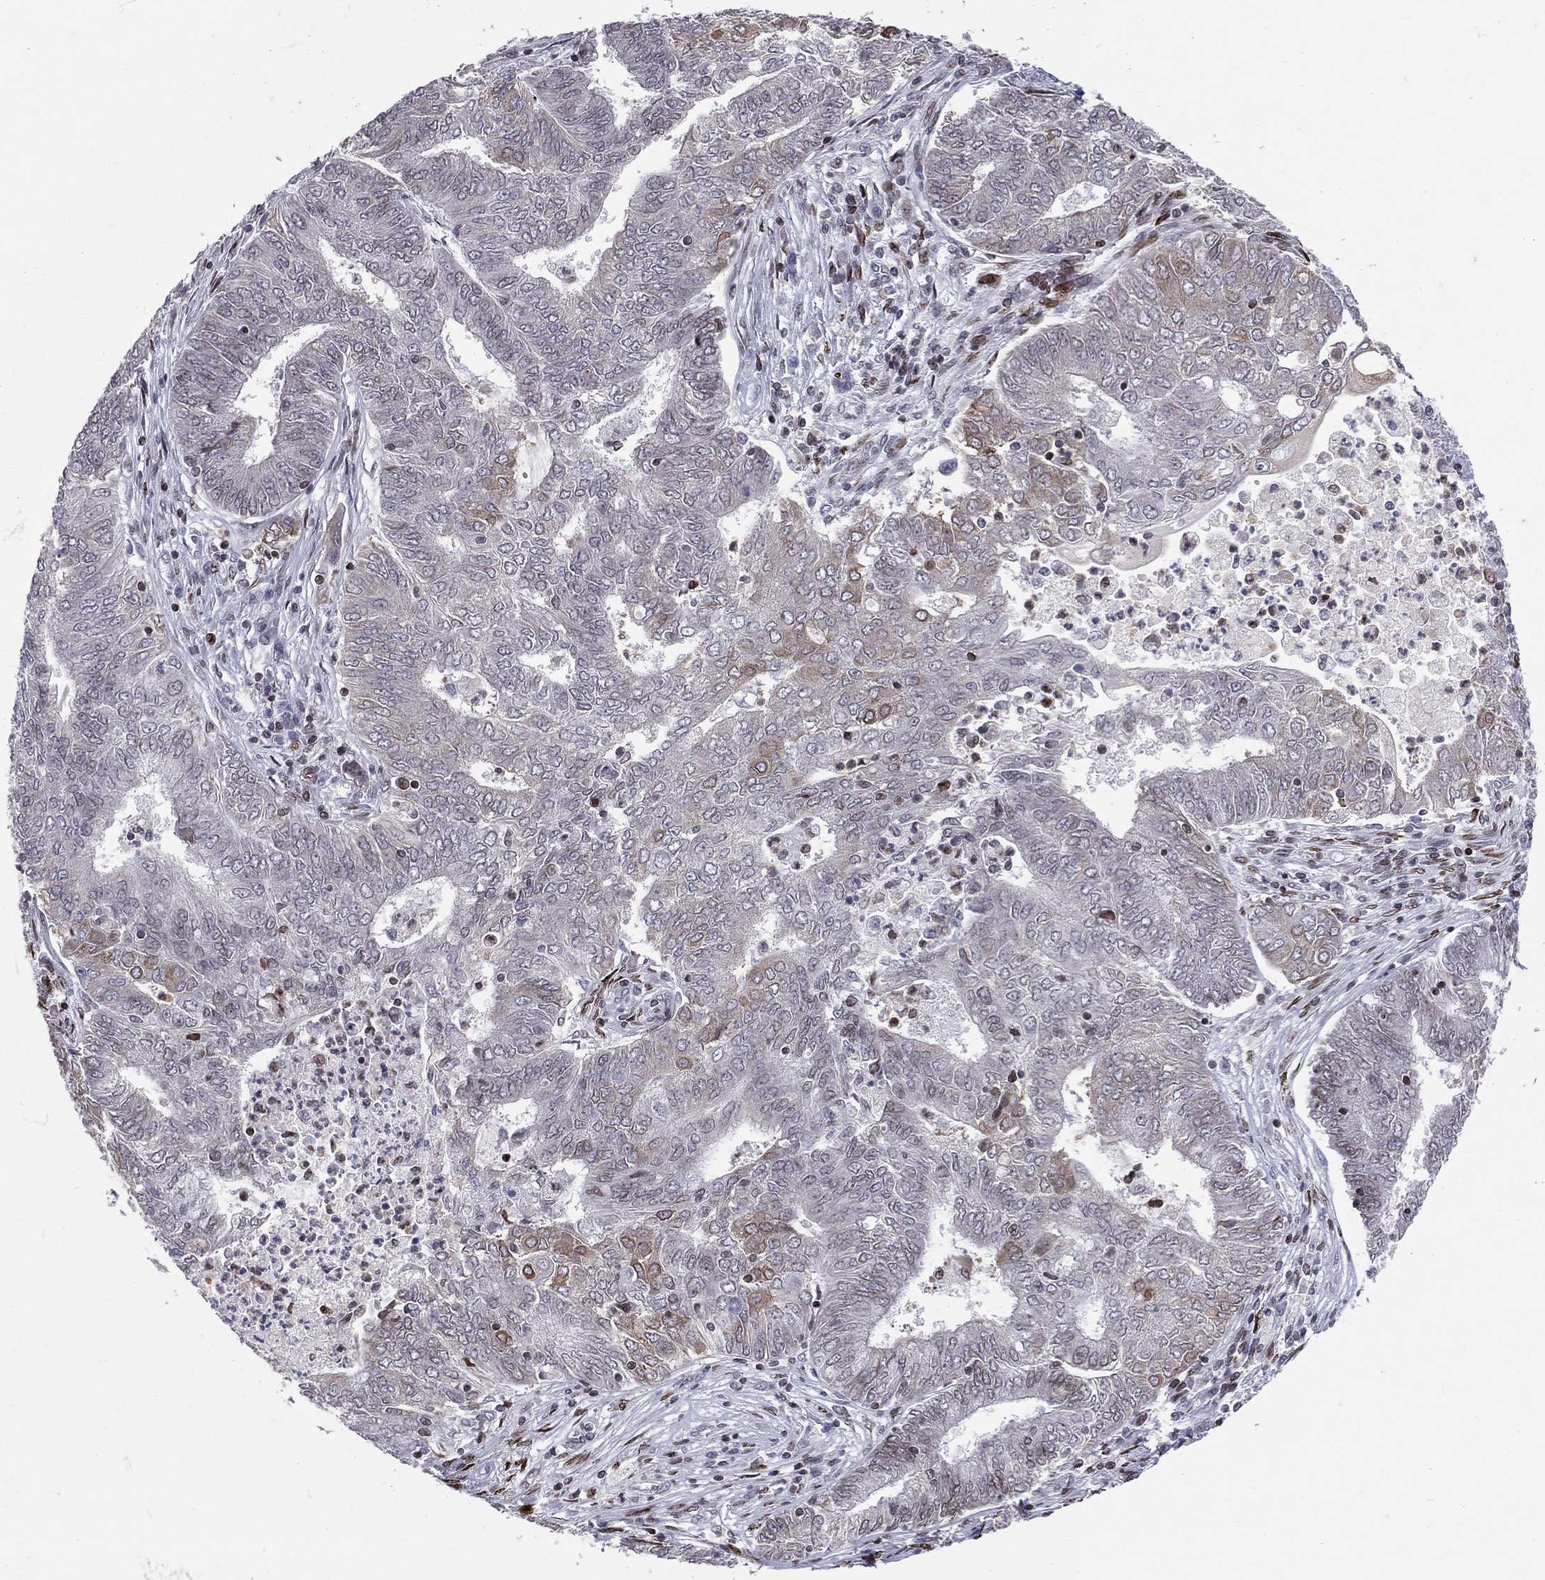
{"staining": {"intensity": "moderate", "quantity": "<25%", "location": "cytoplasmic/membranous,nuclear"}, "tissue": "endometrial cancer", "cell_type": "Tumor cells", "image_type": "cancer", "snomed": [{"axis": "morphology", "description": "Adenocarcinoma, NOS"}, {"axis": "topography", "description": "Endometrium"}], "caption": "The immunohistochemical stain highlights moderate cytoplasmic/membranous and nuclear expression in tumor cells of endometrial adenocarcinoma tissue. The protein is stained brown, and the nuclei are stained in blue (DAB IHC with brightfield microscopy, high magnification).", "gene": "DBF4B", "patient": {"sex": "female", "age": 62}}